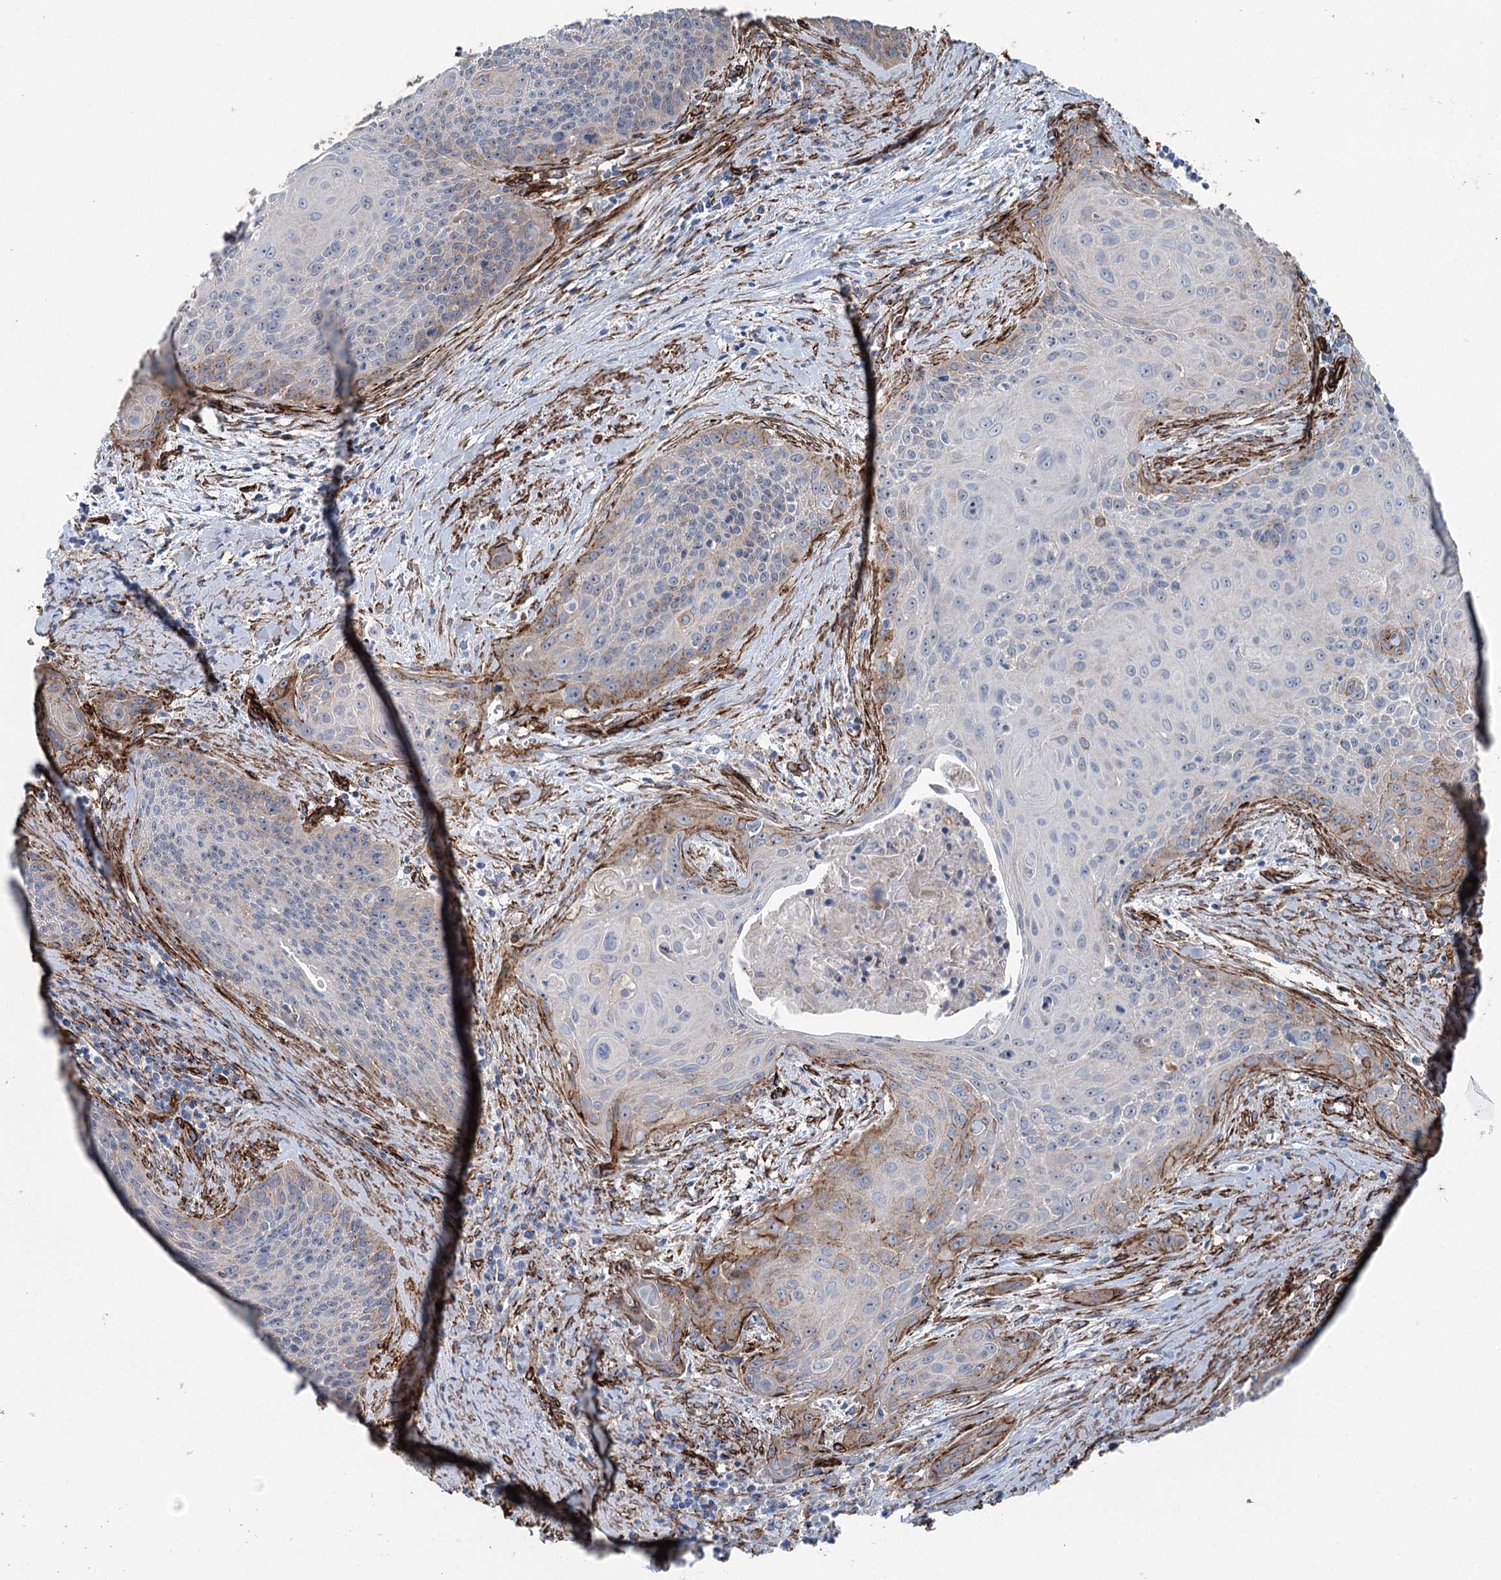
{"staining": {"intensity": "negative", "quantity": "none", "location": "none"}, "tissue": "cervical cancer", "cell_type": "Tumor cells", "image_type": "cancer", "snomed": [{"axis": "morphology", "description": "Squamous cell carcinoma, NOS"}, {"axis": "topography", "description": "Cervix"}], "caption": "An IHC micrograph of cervical cancer (squamous cell carcinoma) is shown. There is no staining in tumor cells of cervical cancer (squamous cell carcinoma).", "gene": "IQSEC1", "patient": {"sex": "female", "age": 55}}